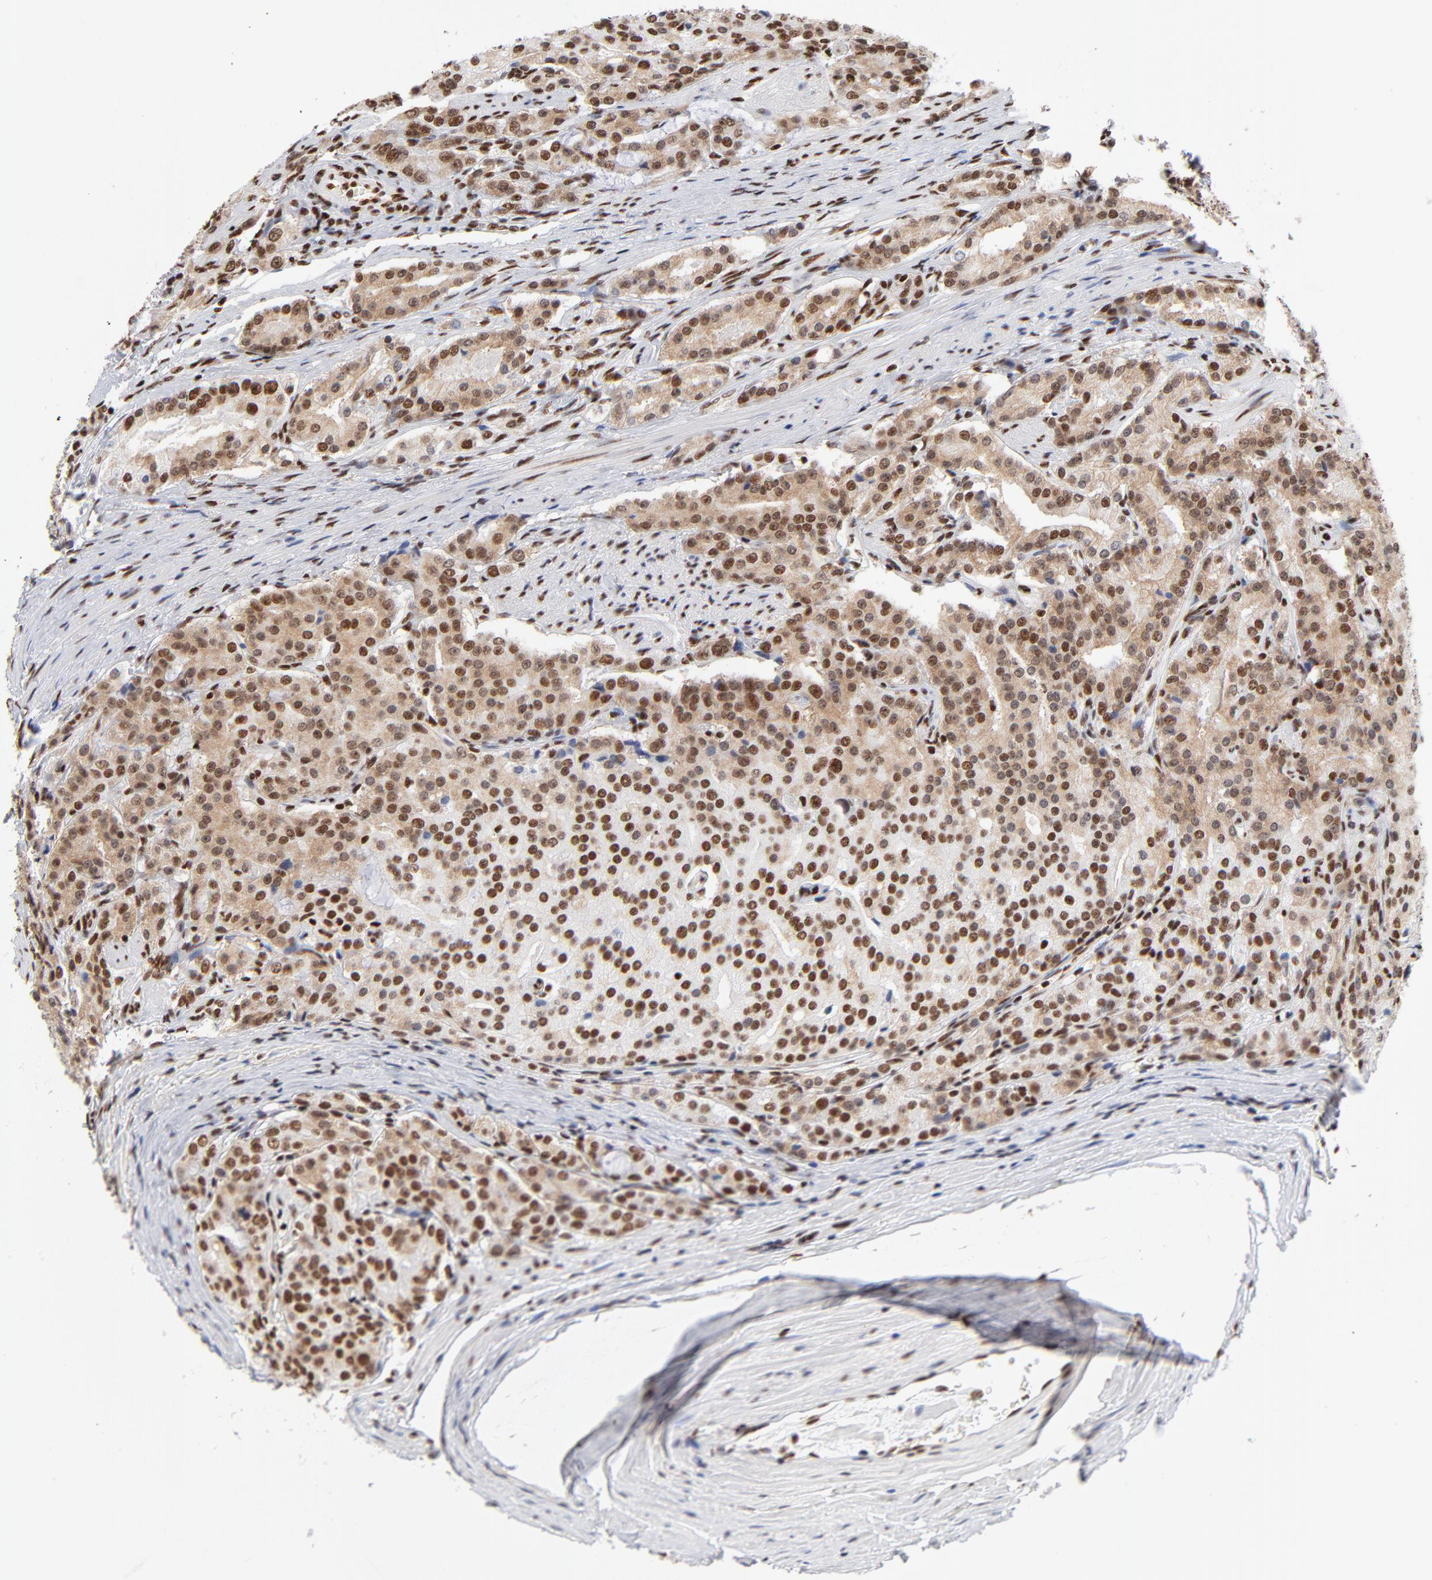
{"staining": {"intensity": "strong", "quantity": ">75%", "location": "nuclear"}, "tissue": "prostate cancer", "cell_type": "Tumor cells", "image_type": "cancer", "snomed": [{"axis": "morphology", "description": "Adenocarcinoma, Medium grade"}, {"axis": "topography", "description": "Prostate"}], "caption": "Approximately >75% of tumor cells in human prostate cancer (adenocarcinoma (medium-grade)) reveal strong nuclear protein staining as visualized by brown immunohistochemical staining.", "gene": "CREB1", "patient": {"sex": "male", "age": 72}}